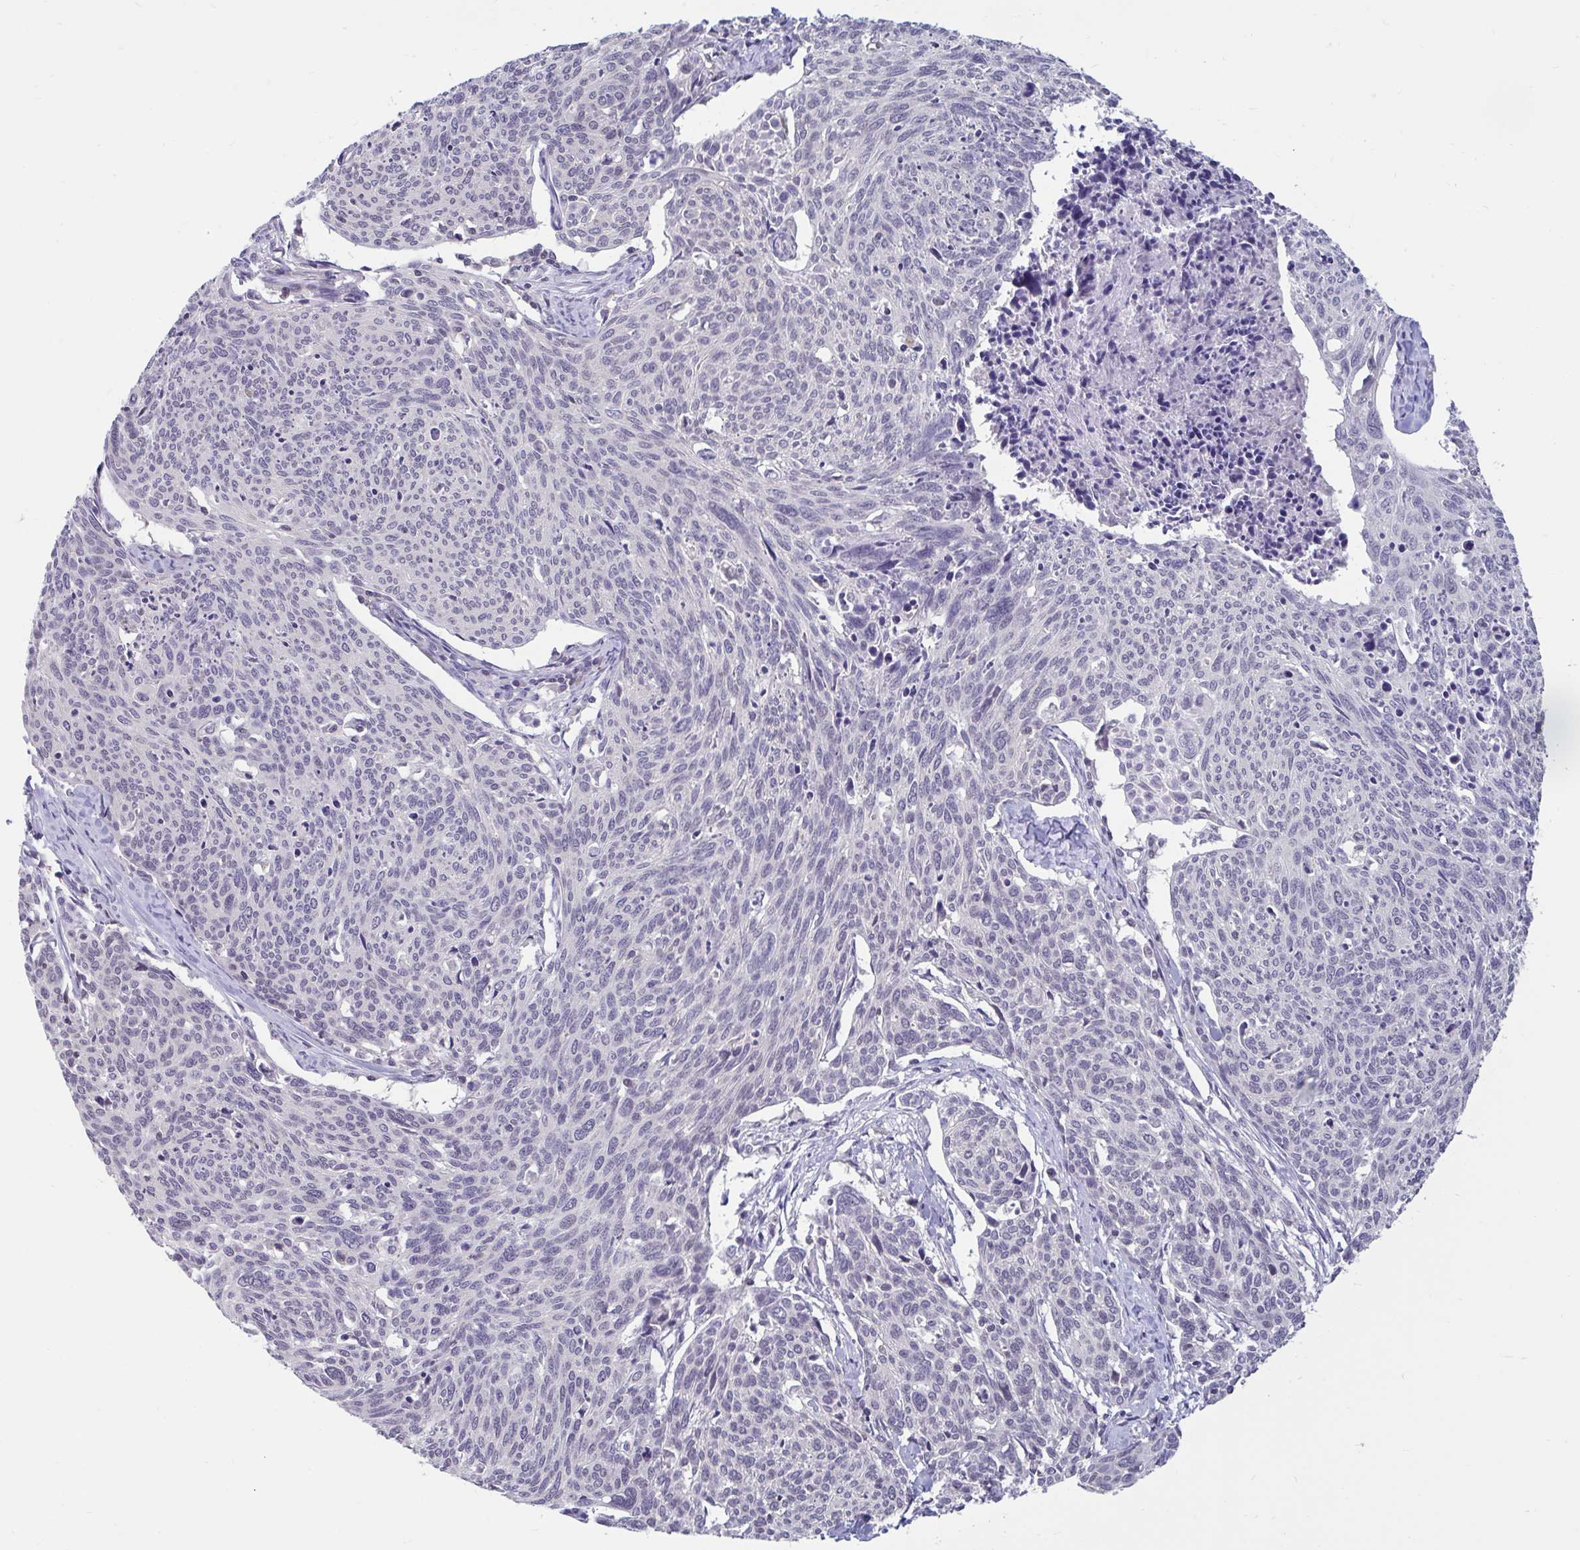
{"staining": {"intensity": "negative", "quantity": "none", "location": "none"}, "tissue": "cervical cancer", "cell_type": "Tumor cells", "image_type": "cancer", "snomed": [{"axis": "morphology", "description": "Squamous cell carcinoma, NOS"}, {"axis": "topography", "description": "Cervix"}], "caption": "A high-resolution histopathology image shows immunohistochemistry (IHC) staining of squamous cell carcinoma (cervical), which demonstrates no significant positivity in tumor cells.", "gene": "ARPP19", "patient": {"sex": "female", "age": 49}}